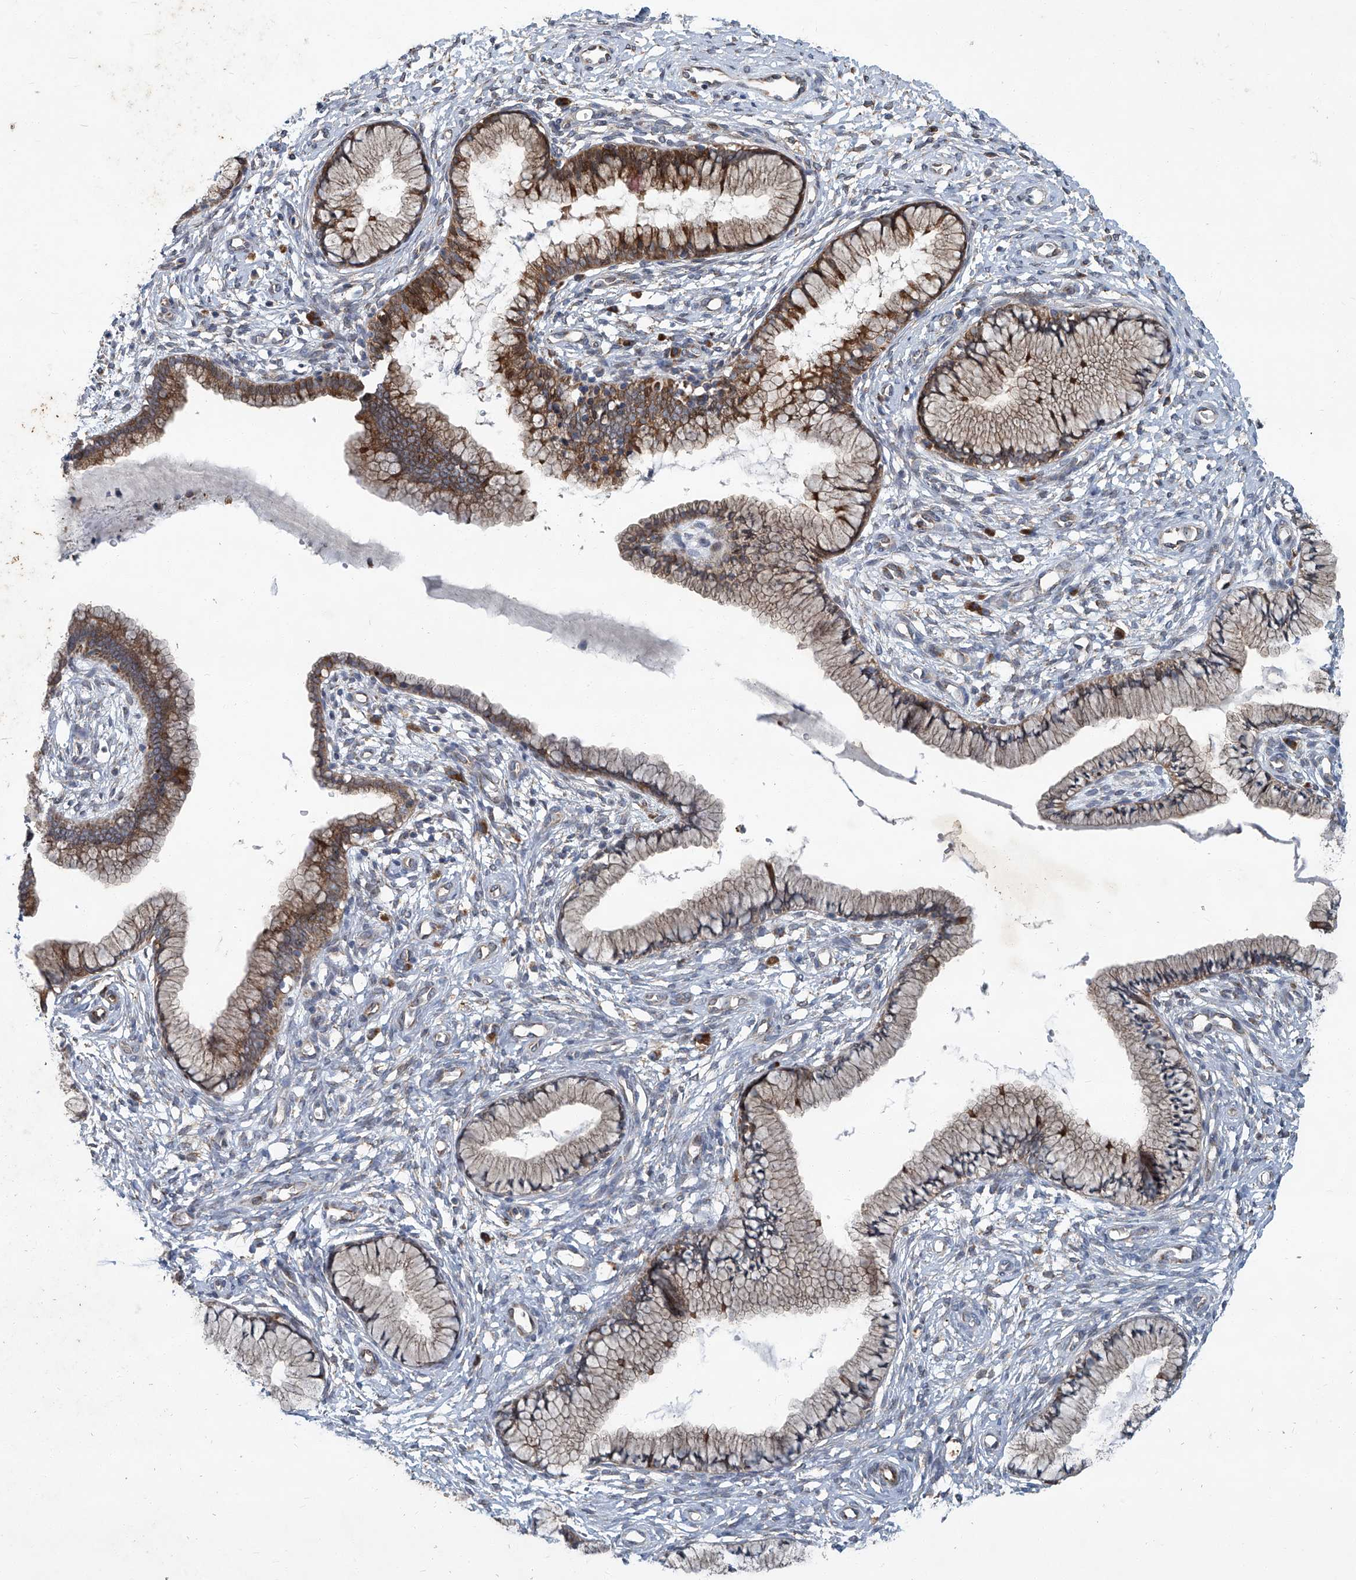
{"staining": {"intensity": "strong", "quantity": ">75%", "location": "cytoplasmic/membranous,nuclear"}, "tissue": "cervix", "cell_type": "Glandular cells", "image_type": "normal", "snomed": [{"axis": "morphology", "description": "Normal tissue, NOS"}, {"axis": "topography", "description": "Cervix"}], "caption": "Protein analysis of normal cervix displays strong cytoplasmic/membranous,nuclear expression in about >75% of glandular cells. (DAB IHC, brown staining for protein, blue staining for nuclei).", "gene": "GPR132", "patient": {"sex": "female", "age": 36}}